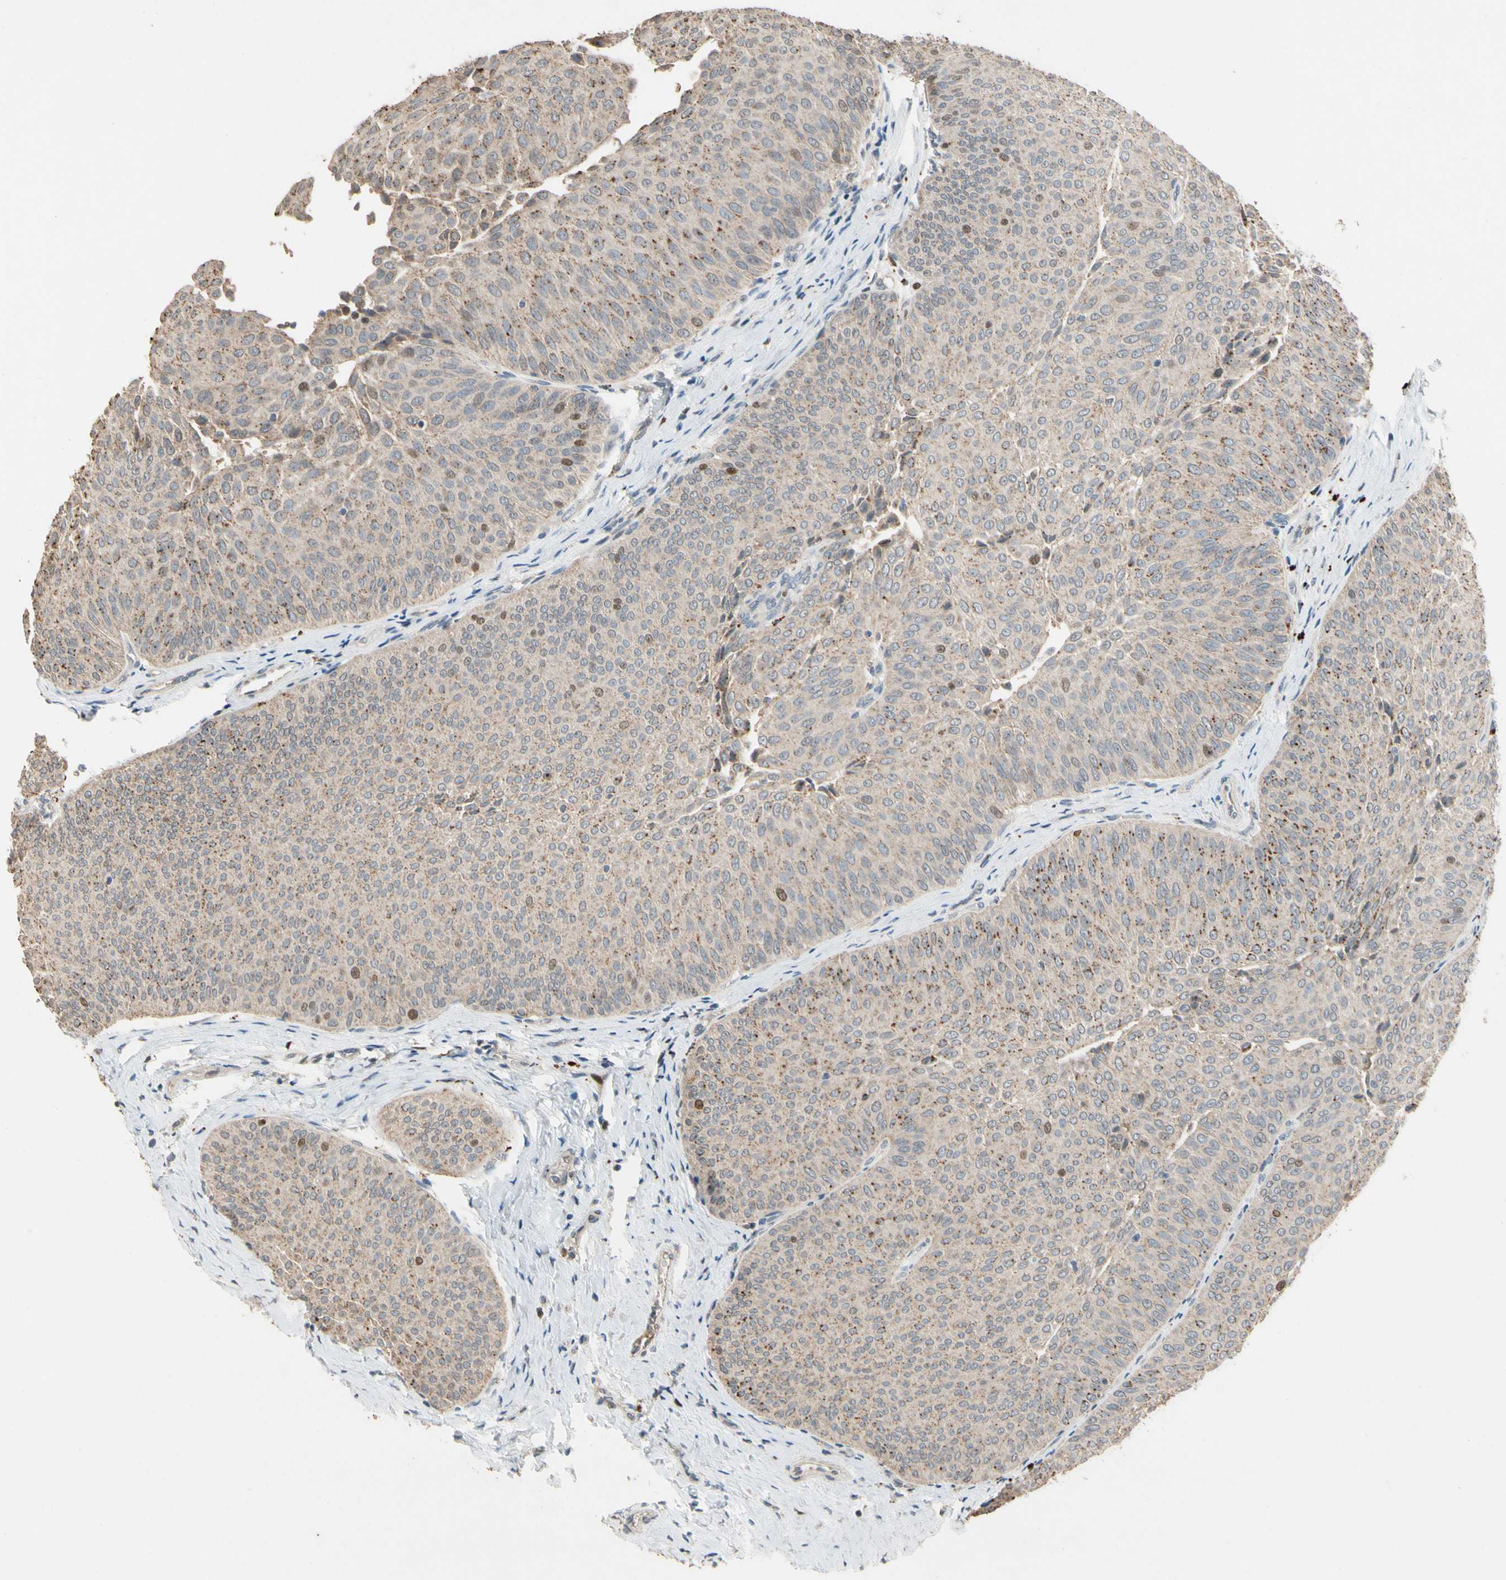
{"staining": {"intensity": "moderate", "quantity": "25%-75%", "location": "cytoplasmic/membranous"}, "tissue": "urothelial cancer", "cell_type": "Tumor cells", "image_type": "cancer", "snomed": [{"axis": "morphology", "description": "Urothelial carcinoma, Low grade"}, {"axis": "topography", "description": "Urinary bladder"}], "caption": "Moderate cytoplasmic/membranous expression is appreciated in about 25%-75% of tumor cells in urothelial cancer.", "gene": "ZKSCAN4", "patient": {"sex": "female", "age": 60}}